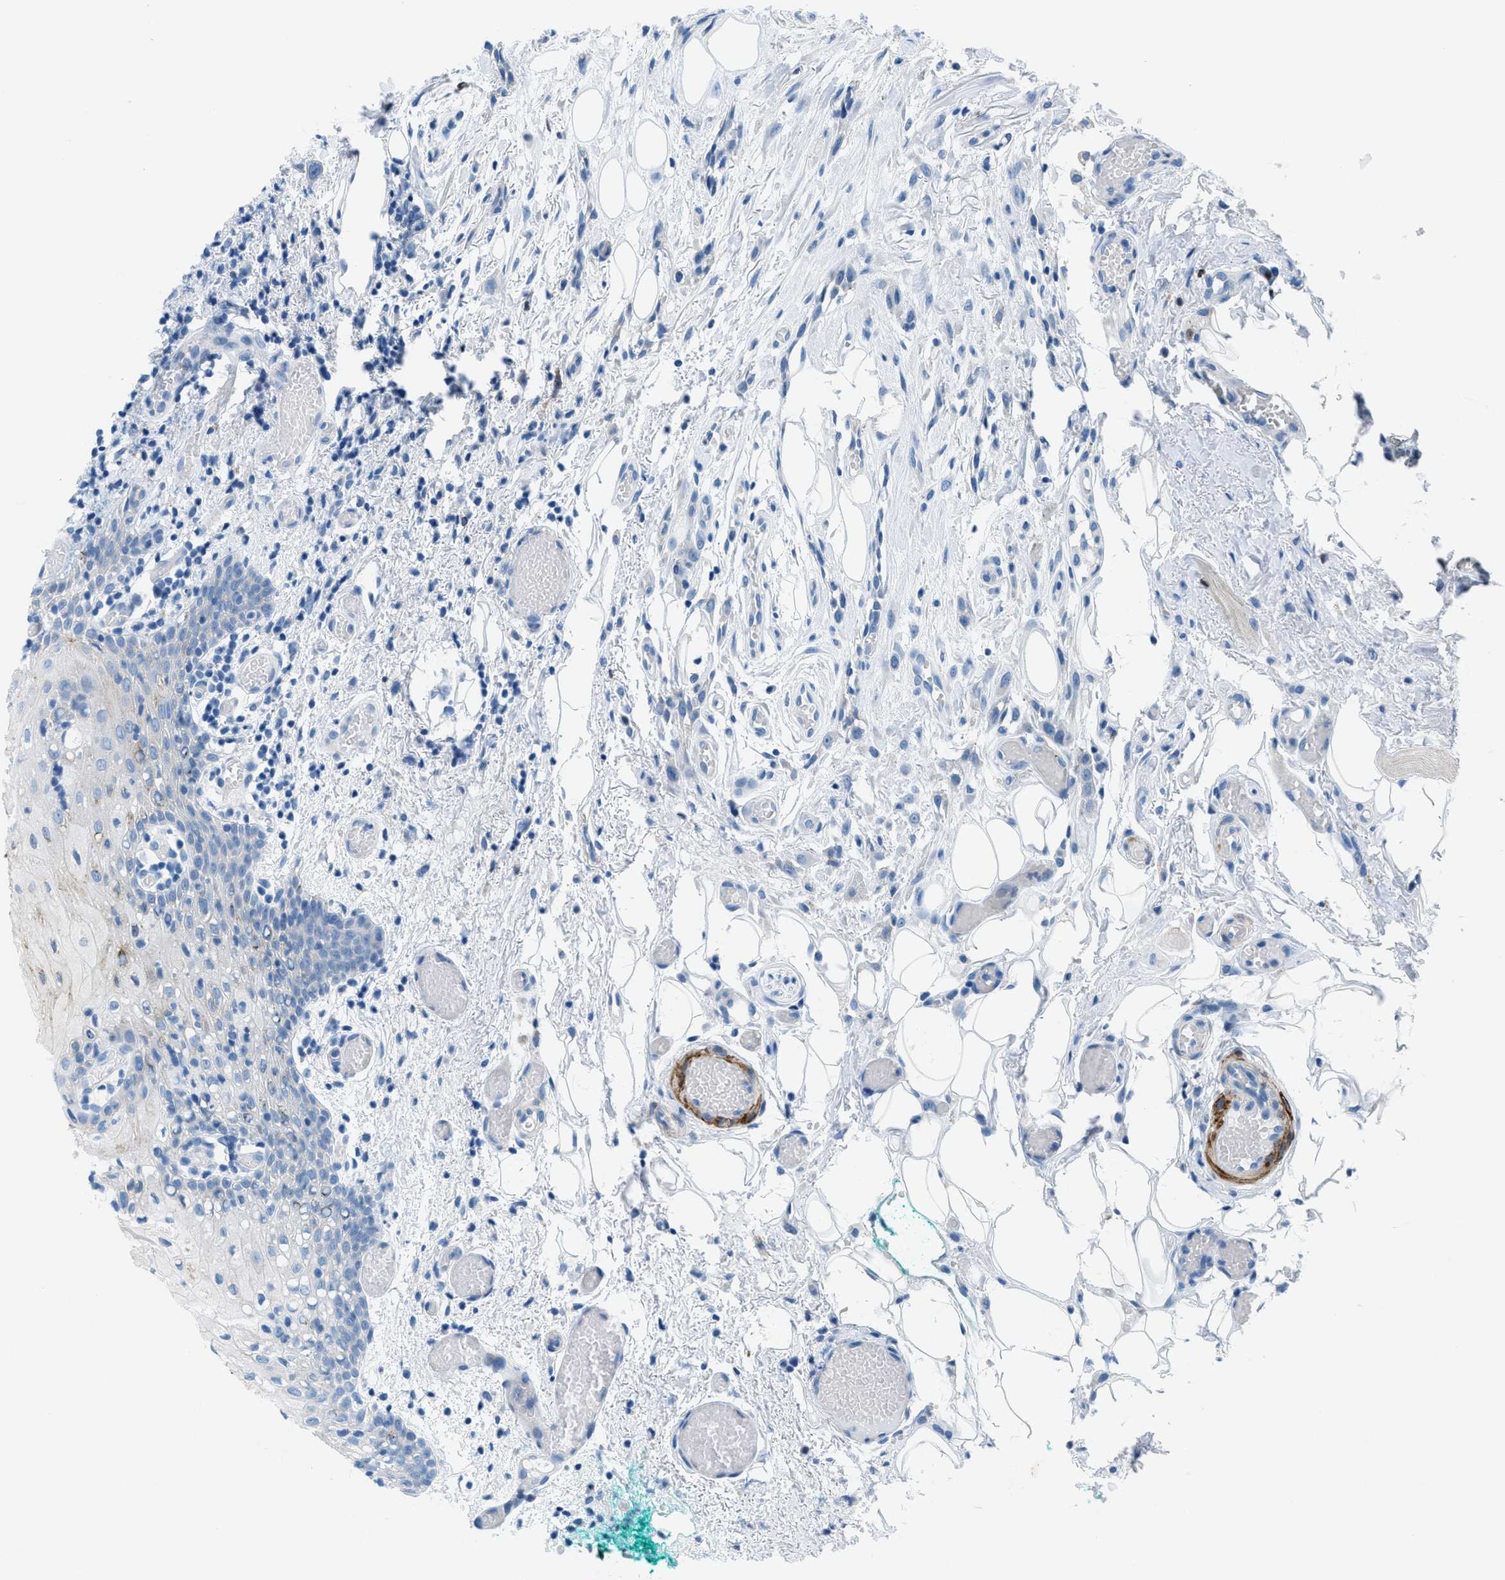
{"staining": {"intensity": "strong", "quantity": "25%-75%", "location": "cytoplasmic/membranous"}, "tissue": "oral mucosa", "cell_type": "Squamous epithelial cells", "image_type": "normal", "snomed": [{"axis": "morphology", "description": "Normal tissue, NOS"}, {"axis": "morphology", "description": "Squamous cell carcinoma, NOS"}, {"axis": "topography", "description": "Oral tissue"}, {"axis": "topography", "description": "Salivary gland"}, {"axis": "topography", "description": "Head-Neck"}], "caption": "IHC of benign oral mucosa exhibits high levels of strong cytoplasmic/membranous staining in approximately 25%-75% of squamous epithelial cells.", "gene": "MFSD13A", "patient": {"sex": "female", "age": 62}}